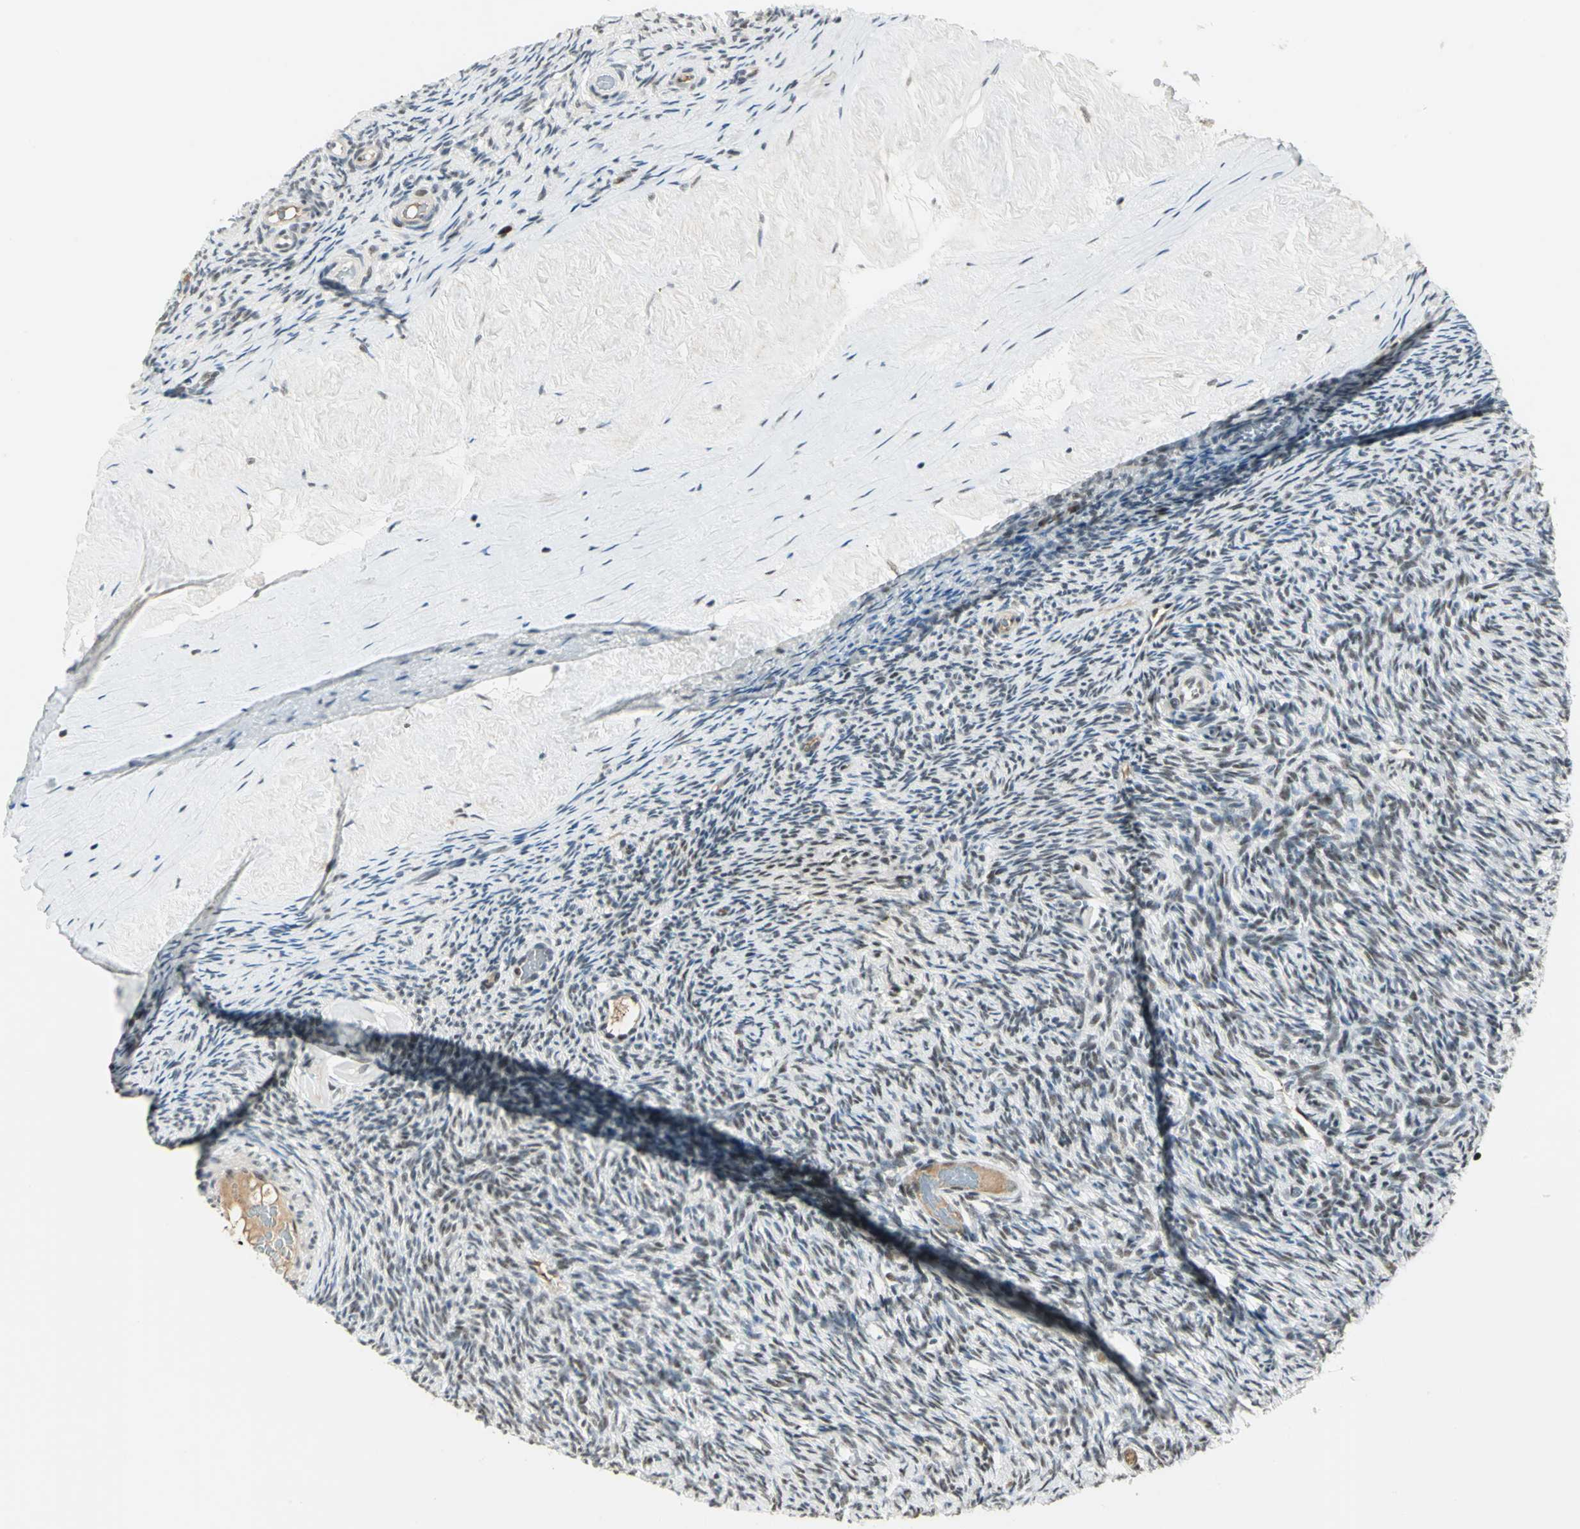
{"staining": {"intensity": "moderate", "quantity": "25%-75%", "location": "nuclear"}, "tissue": "ovary", "cell_type": "Ovarian stroma cells", "image_type": "normal", "snomed": [{"axis": "morphology", "description": "Normal tissue, NOS"}, {"axis": "topography", "description": "Ovary"}], "caption": "Ovary was stained to show a protein in brown. There is medium levels of moderate nuclear expression in approximately 25%-75% of ovarian stroma cells. (brown staining indicates protein expression, while blue staining denotes nuclei).", "gene": "CCNT1", "patient": {"sex": "female", "age": 60}}